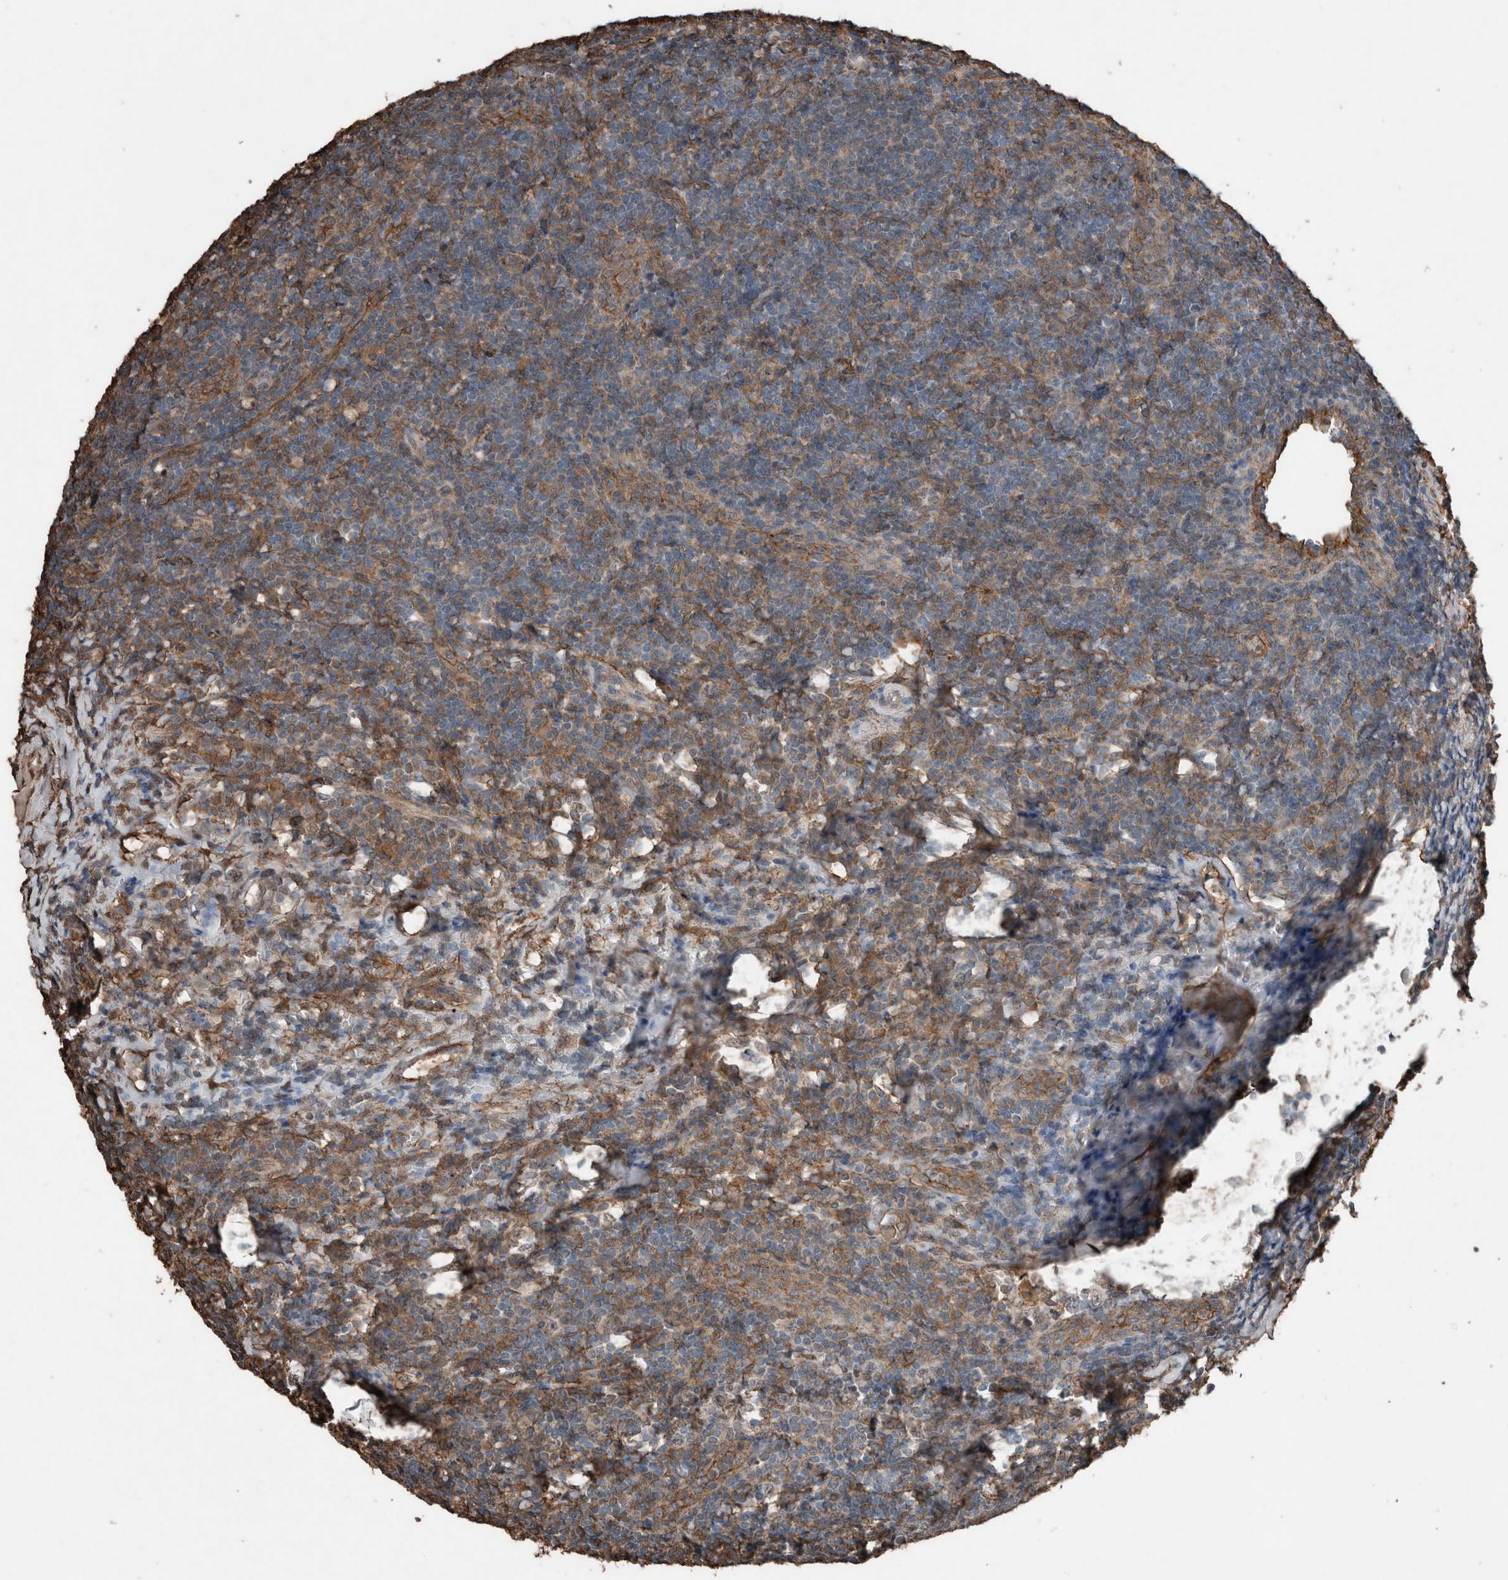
{"staining": {"intensity": "moderate", "quantity": "<25%", "location": "cytoplasmic/membranous"}, "tissue": "tonsil", "cell_type": "Germinal center cells", "image_type": "normal", "snomed": [{"axis": "morphology", "description": "Normal tissue, NOS"}, {"axis": "topography", "description": "Tonsil"}], "caption": "This histopathology image demonstrates benign tonsil stained with immunohistochemistry to label a protein in brown. The cytoplasmic/membranous of germinal center cells show moderate positivity for the protein. Nuclei are counter-stained blue.", "gene": "S100A10", "patient": {"sex": "male", "age": 37}}